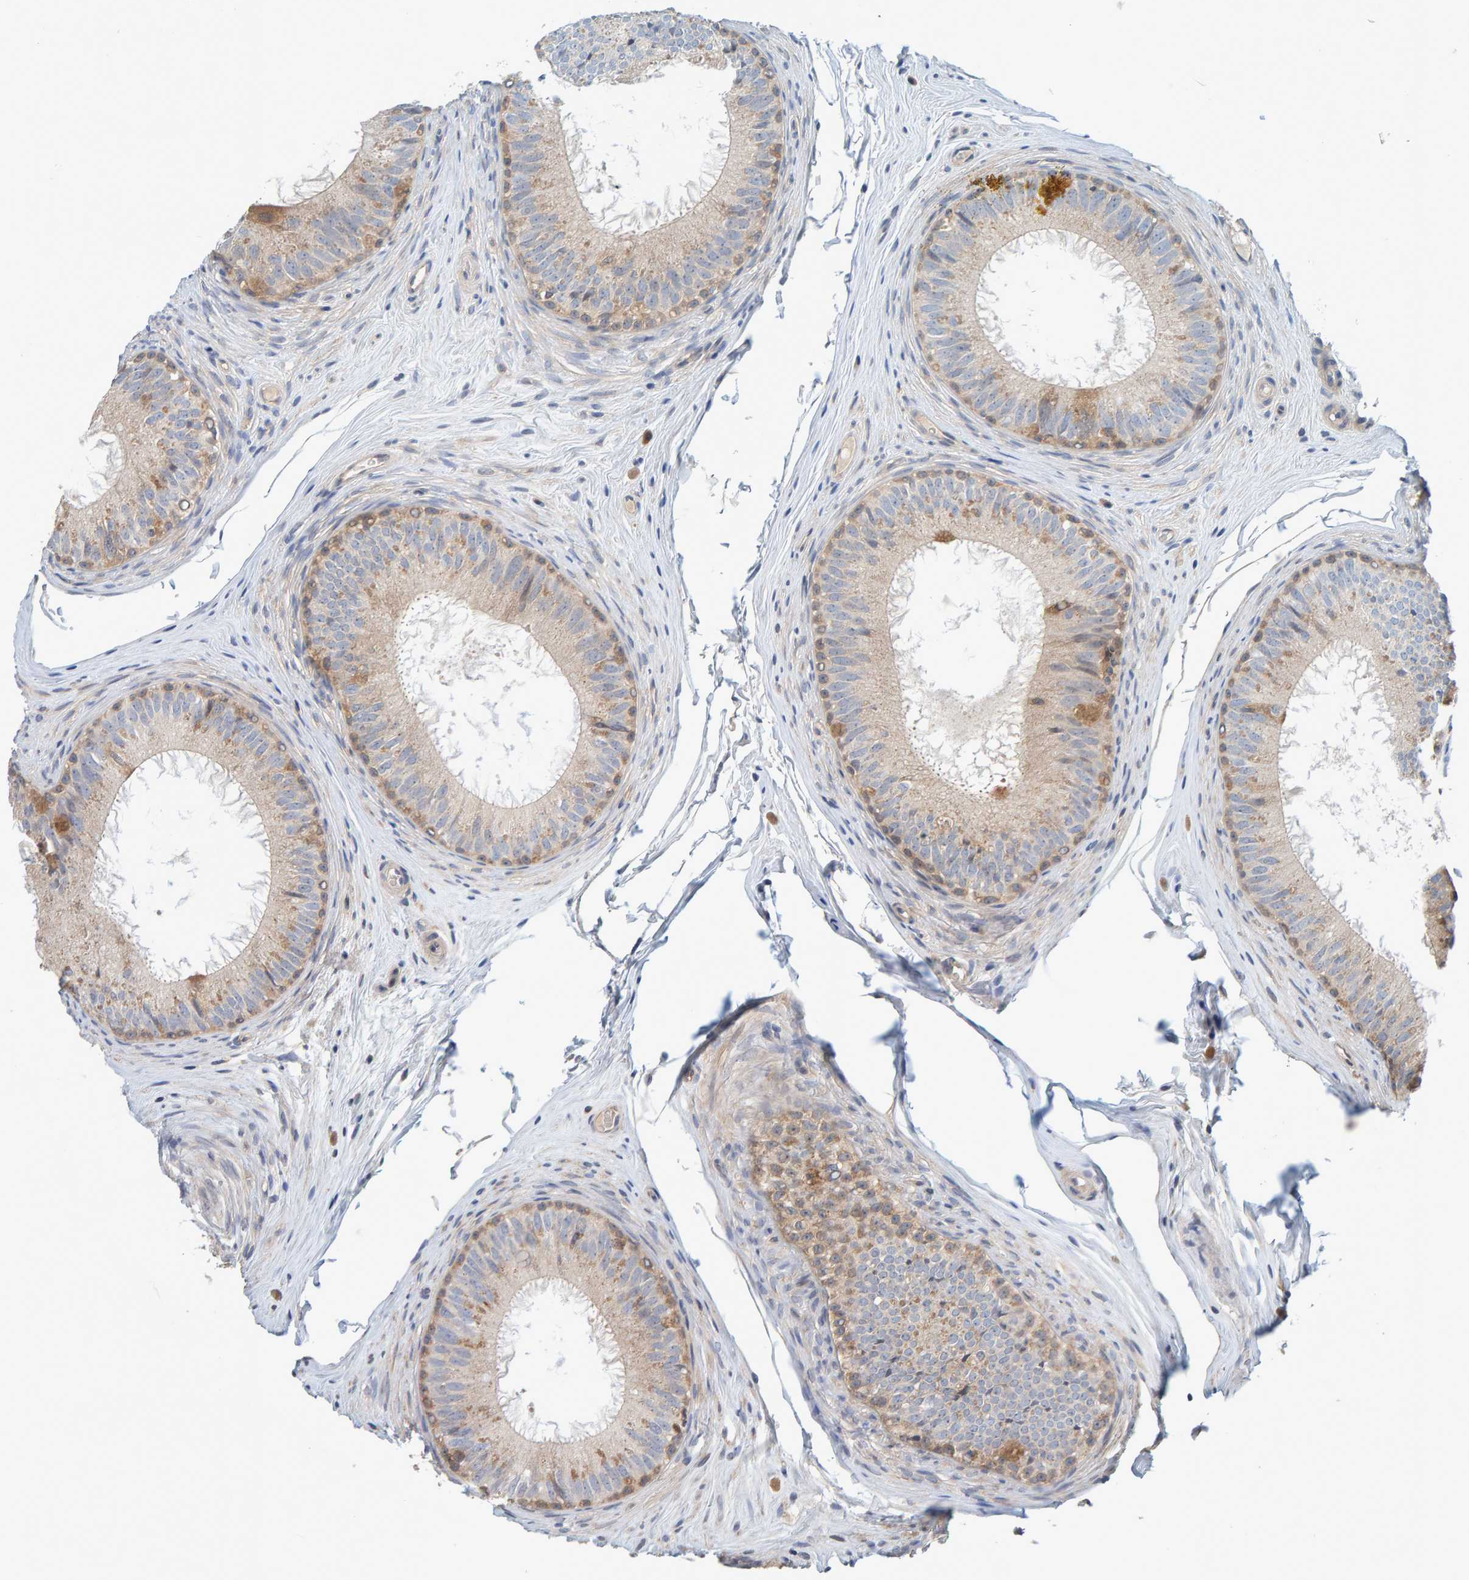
{"staining": {"intensity": "weak", "quantity": ">75%", "location": "cytoplasmic/membranous"}, "tissue": "epididymis", "cell_type": "Glandular cells", "image_type": "normal", "snomed": [{"axis": "morphology", "description": "Normal tissue, NOS"}, {"axis": "topography", "description": "Epididymis"}], "caption": "The image exhibits immunohistochemical staining of unremarkable epididymis. There is weak cytoplasmic/membranous positivity is appreciated in approximately >75% of glandular cells. The protein of interest is stained brown, and the nuclei are stained in blue (DAB (3,3'-diaminobenzidine) IHC with brightfield microscopy, high magnification).", "gene": "TATDN1", "patient": {"sex": "male", "age": 32}}